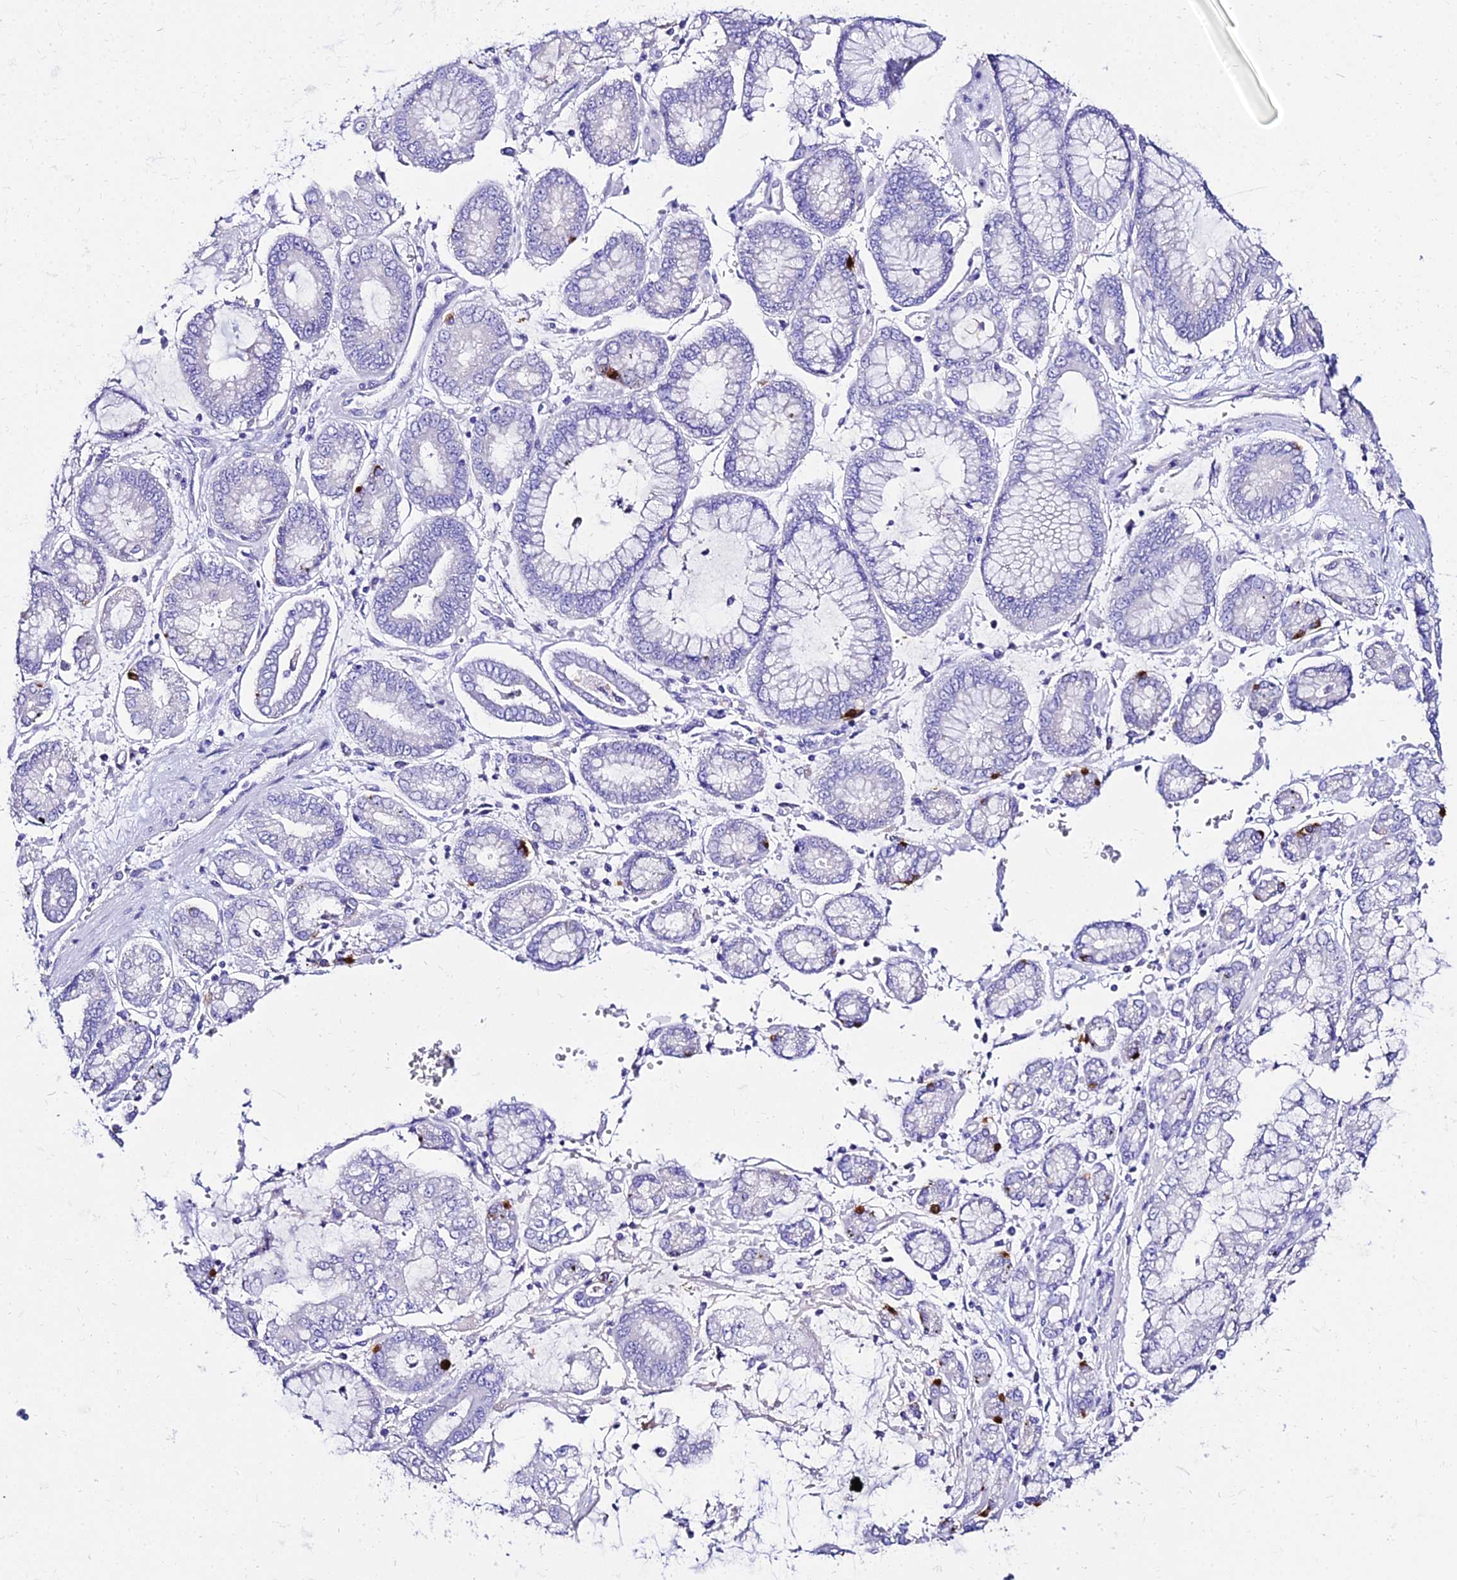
{"staining": {"intensity": "negative", "quantity": "none", "location": "none"}, "tissue": "stomach cancer", "cell_type": "Tumor cells", "image_type": "cancer", "snomed": [{"axis": "morphology", "description": "Adenocarcinoma, NOS"}, {"axis": "topography", "description": "Stomach"}], "caption": "An image of human adenocarcinoma (stomach) is negative for staining in tumor cells. (DAB immunohistochemistry (IHC) visualized using brightfield microscopy, high magnification).", "gene": "TUBA3D", "patient": {"sex": "male", "age": 76}}